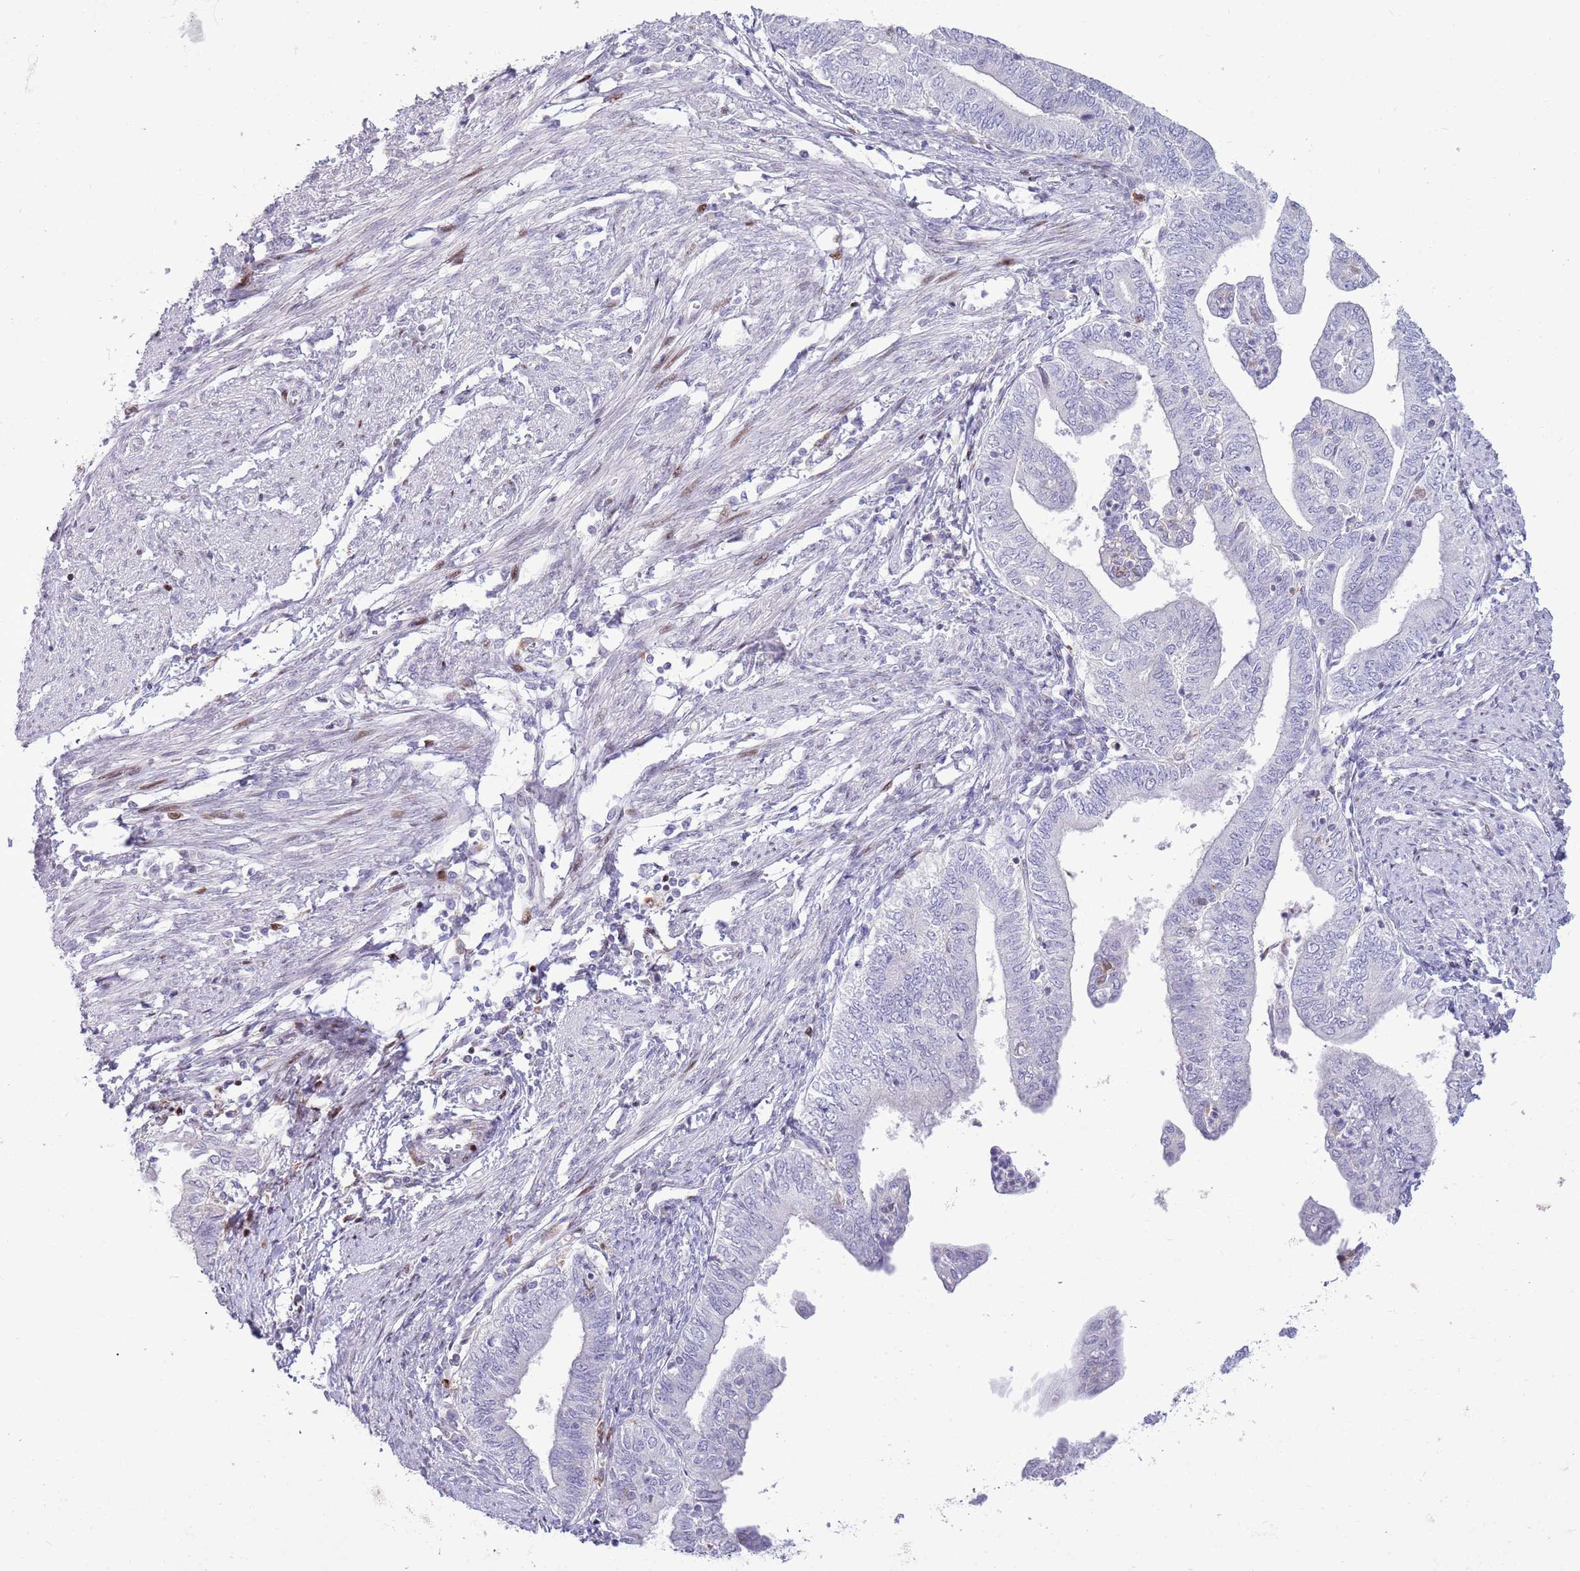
{"staining": {"intensity": "negative", "quantity": "none", "location": "none"}, "tissue": "endometrial cancer", "cell_type": "Tumor cells", "image_type": "cancer", "snomed": [{"axis": "morphology", "description": "Adenocarcinoma, NOS"}, {"axis": "topography", "description": "Endometrium"}], "caption": "Protein analysis of endometrial adenocarcinoma shows no significant positivity in tumor cells.", "gene": "ANO8", "patient": {"sex": "female", "age": 66}}